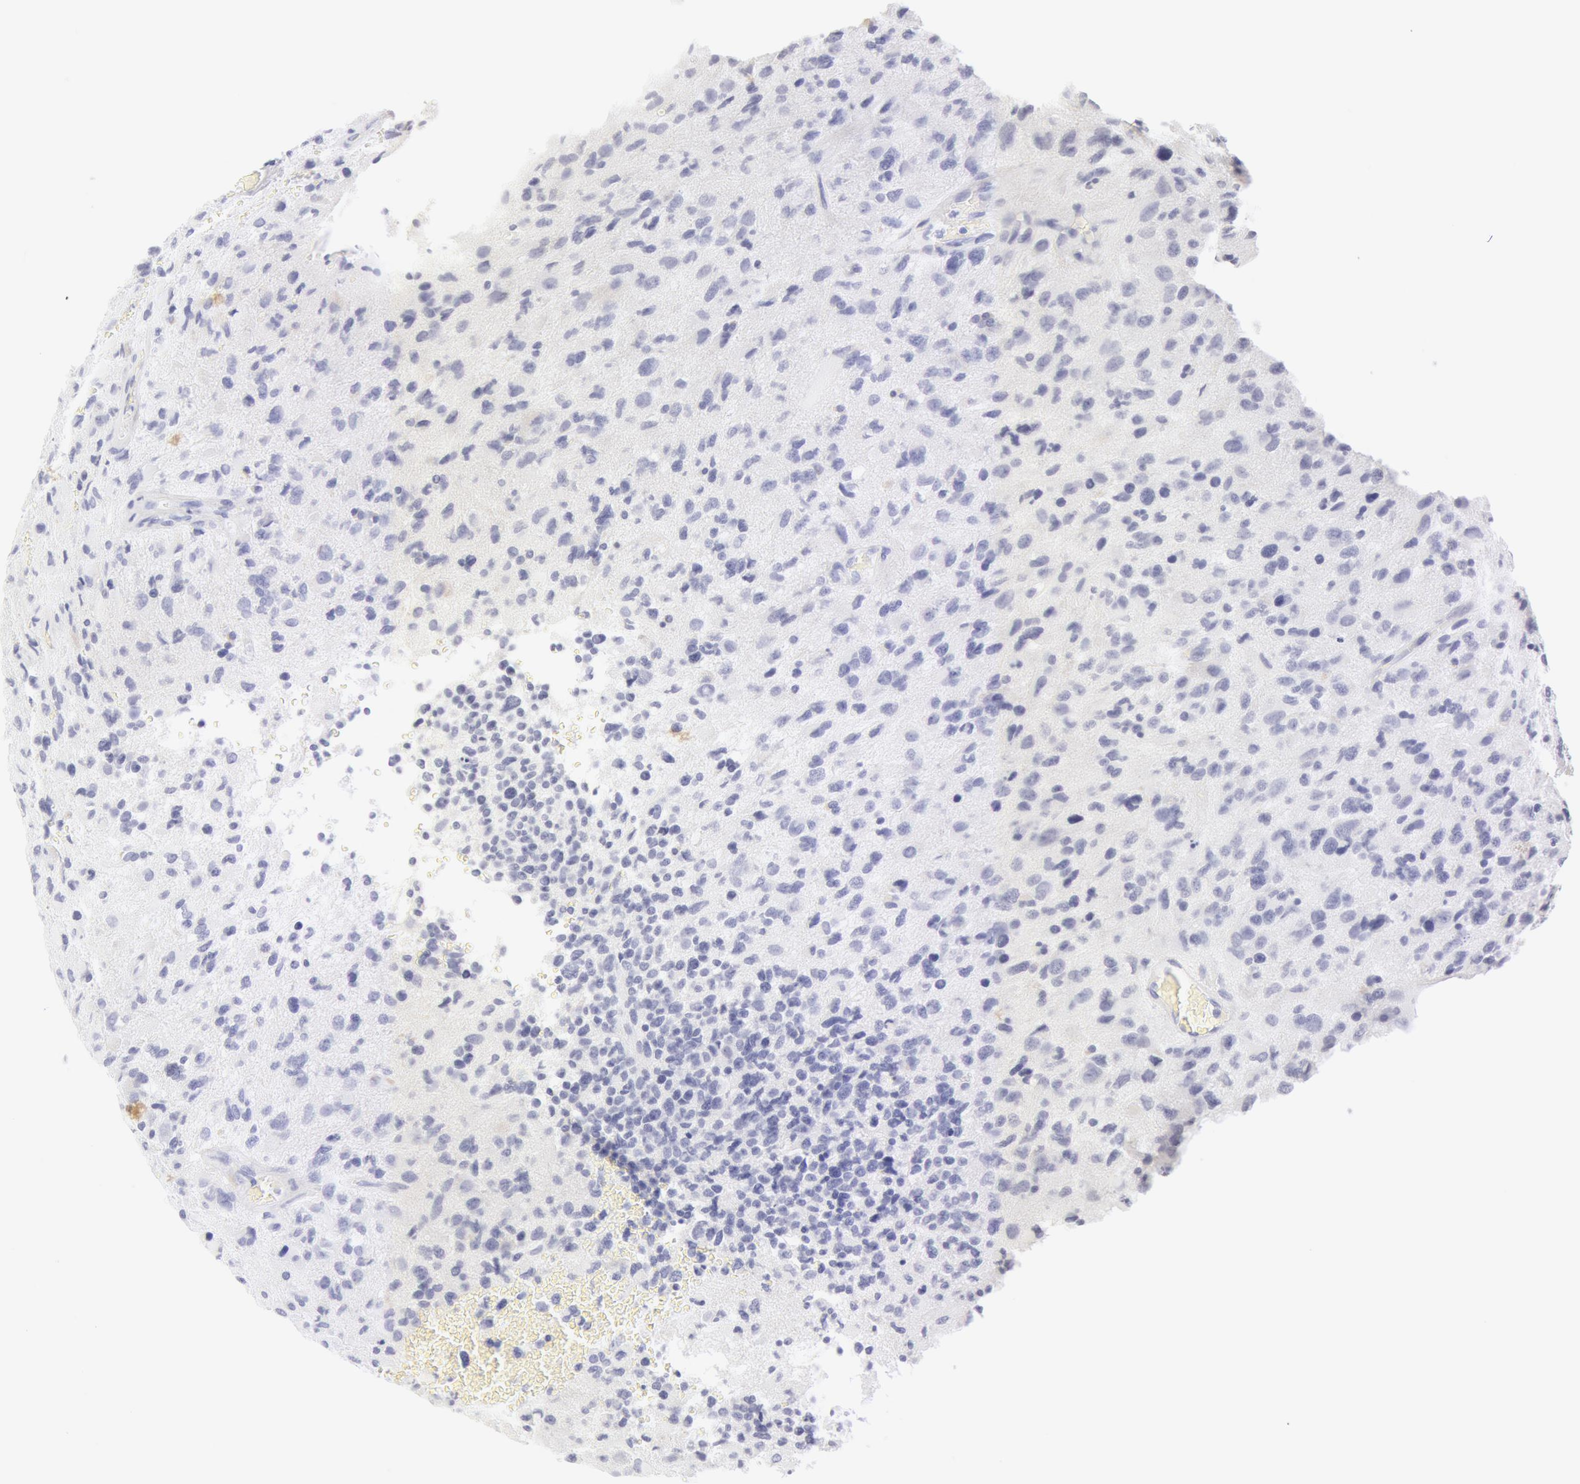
{"staining": {"intensity": "negative", "quantity": "none", "location": "none"}, "tissue": "glioma", "cell_type": "Tumor cells", "image_type": "cancer", "snomed": [{"axis": "morphology", "description": "Glioma, malignant, High grade"}, {"axis": "topography", "description": "Brain"}], "caption": "This is a micrograph of immunohistochemistry (IHC) staining of malignant glioma (high-grade), which shows no positivity in tumor cells.", "gene": "KRT8", "patient": {"sex": "male", "age": 69}}